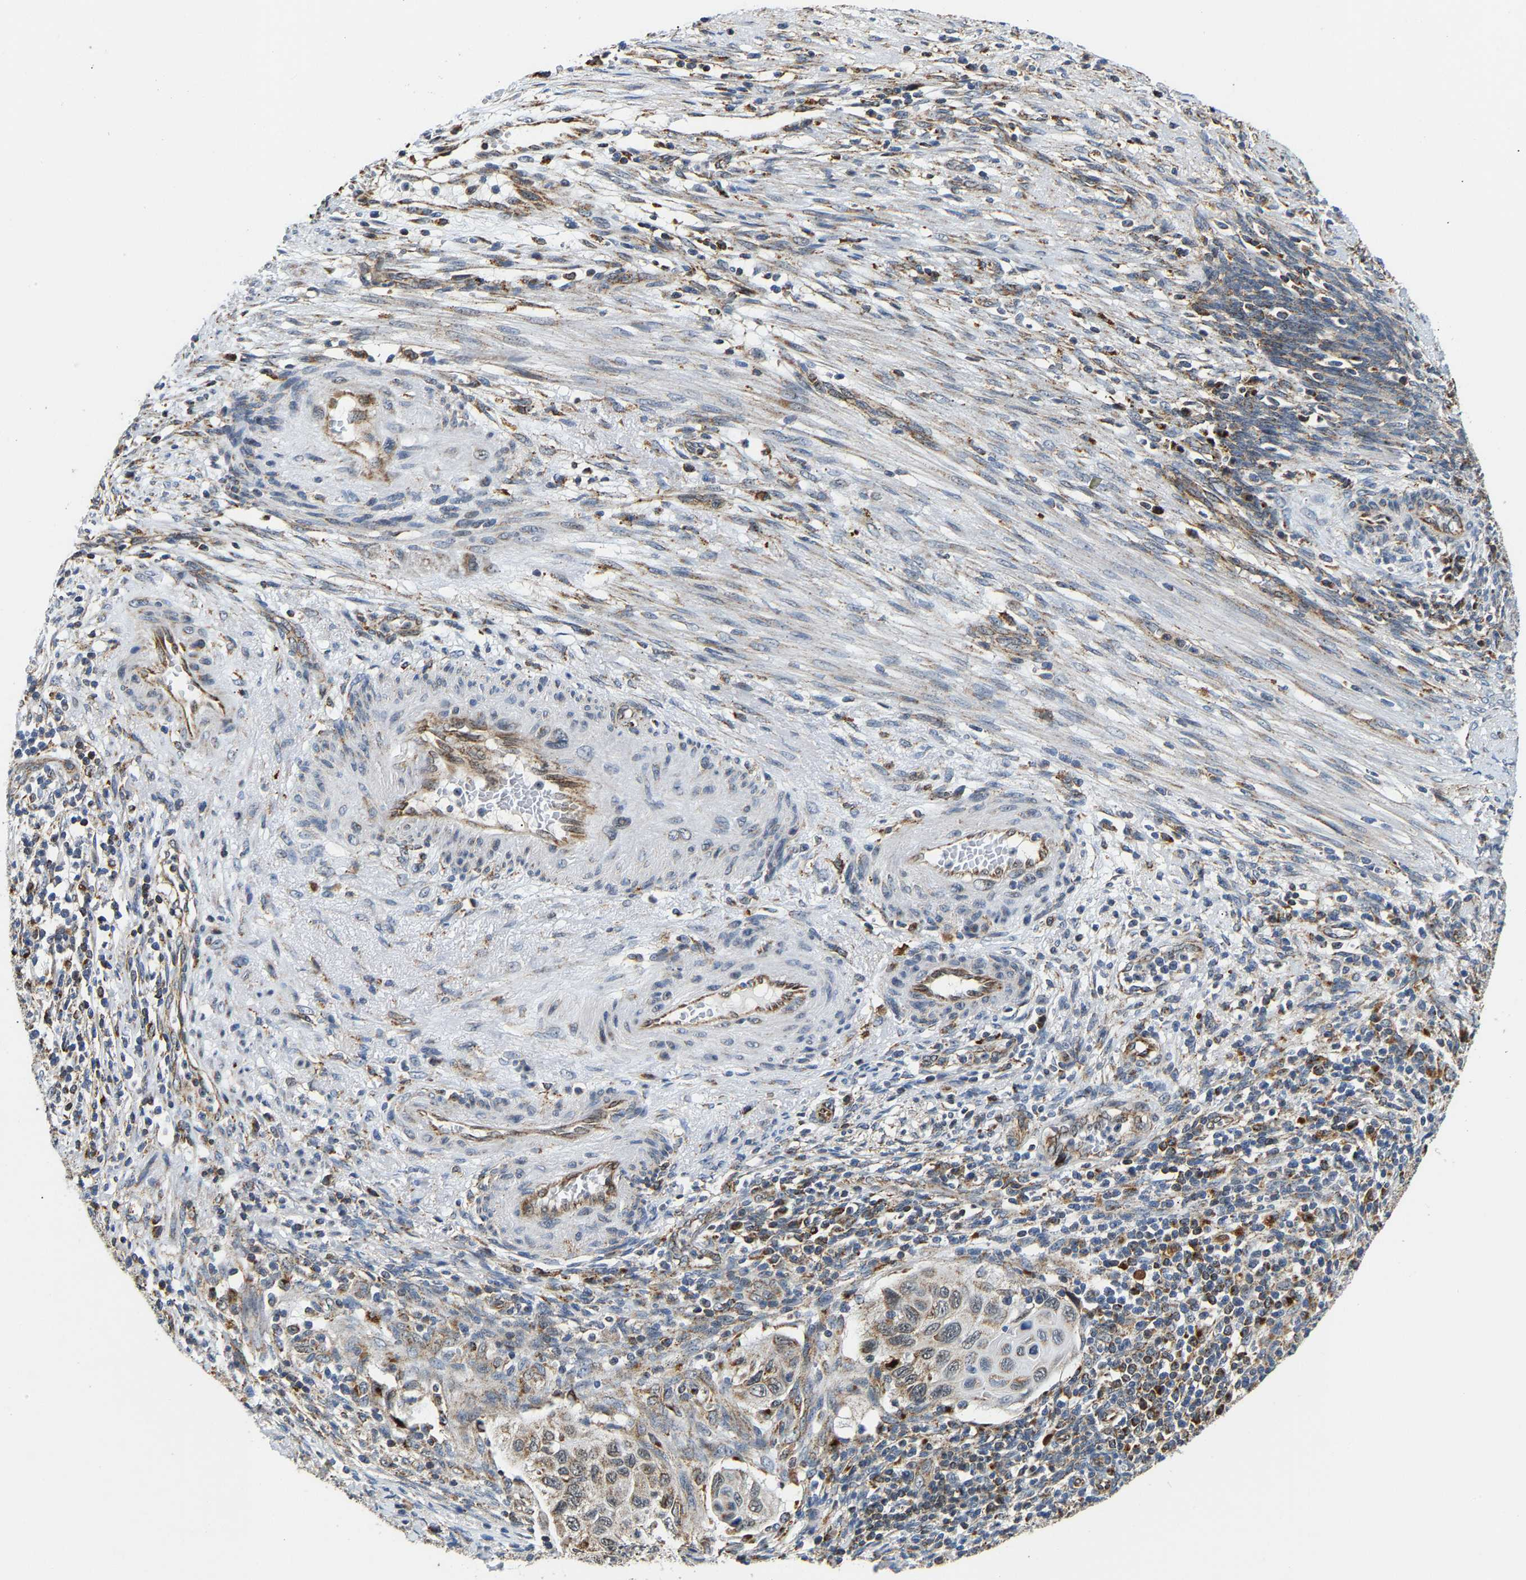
{"staining": {"intensity": "moderate", "quantity": "25%-75%", "location": "cytoplasmic/membranous"}, "tissue": "cervical cancer", "cell_type": "Tumor cells", "image_type": "cancer", "snomed": [{"axis": "morphology", "description": "Squamous cell carcinoma, NOS"}, {"axis": "topography", "description": "Cervix"}], "caption": "Immunohistochemical staining of human cervical squamous cell carcinoma exhibits medium levels of moderate cytoplasmic/membranous protein positivity in about 25%-75% of tumor cells. The staining was performed using DAB (3,3'-diaminobenzidine), with brown indicating positive protein expression. Nuclei are stained blue with hematoxylin.", "gene": "GIMAP7", "patient": {"sex": "female", "age": 70}}